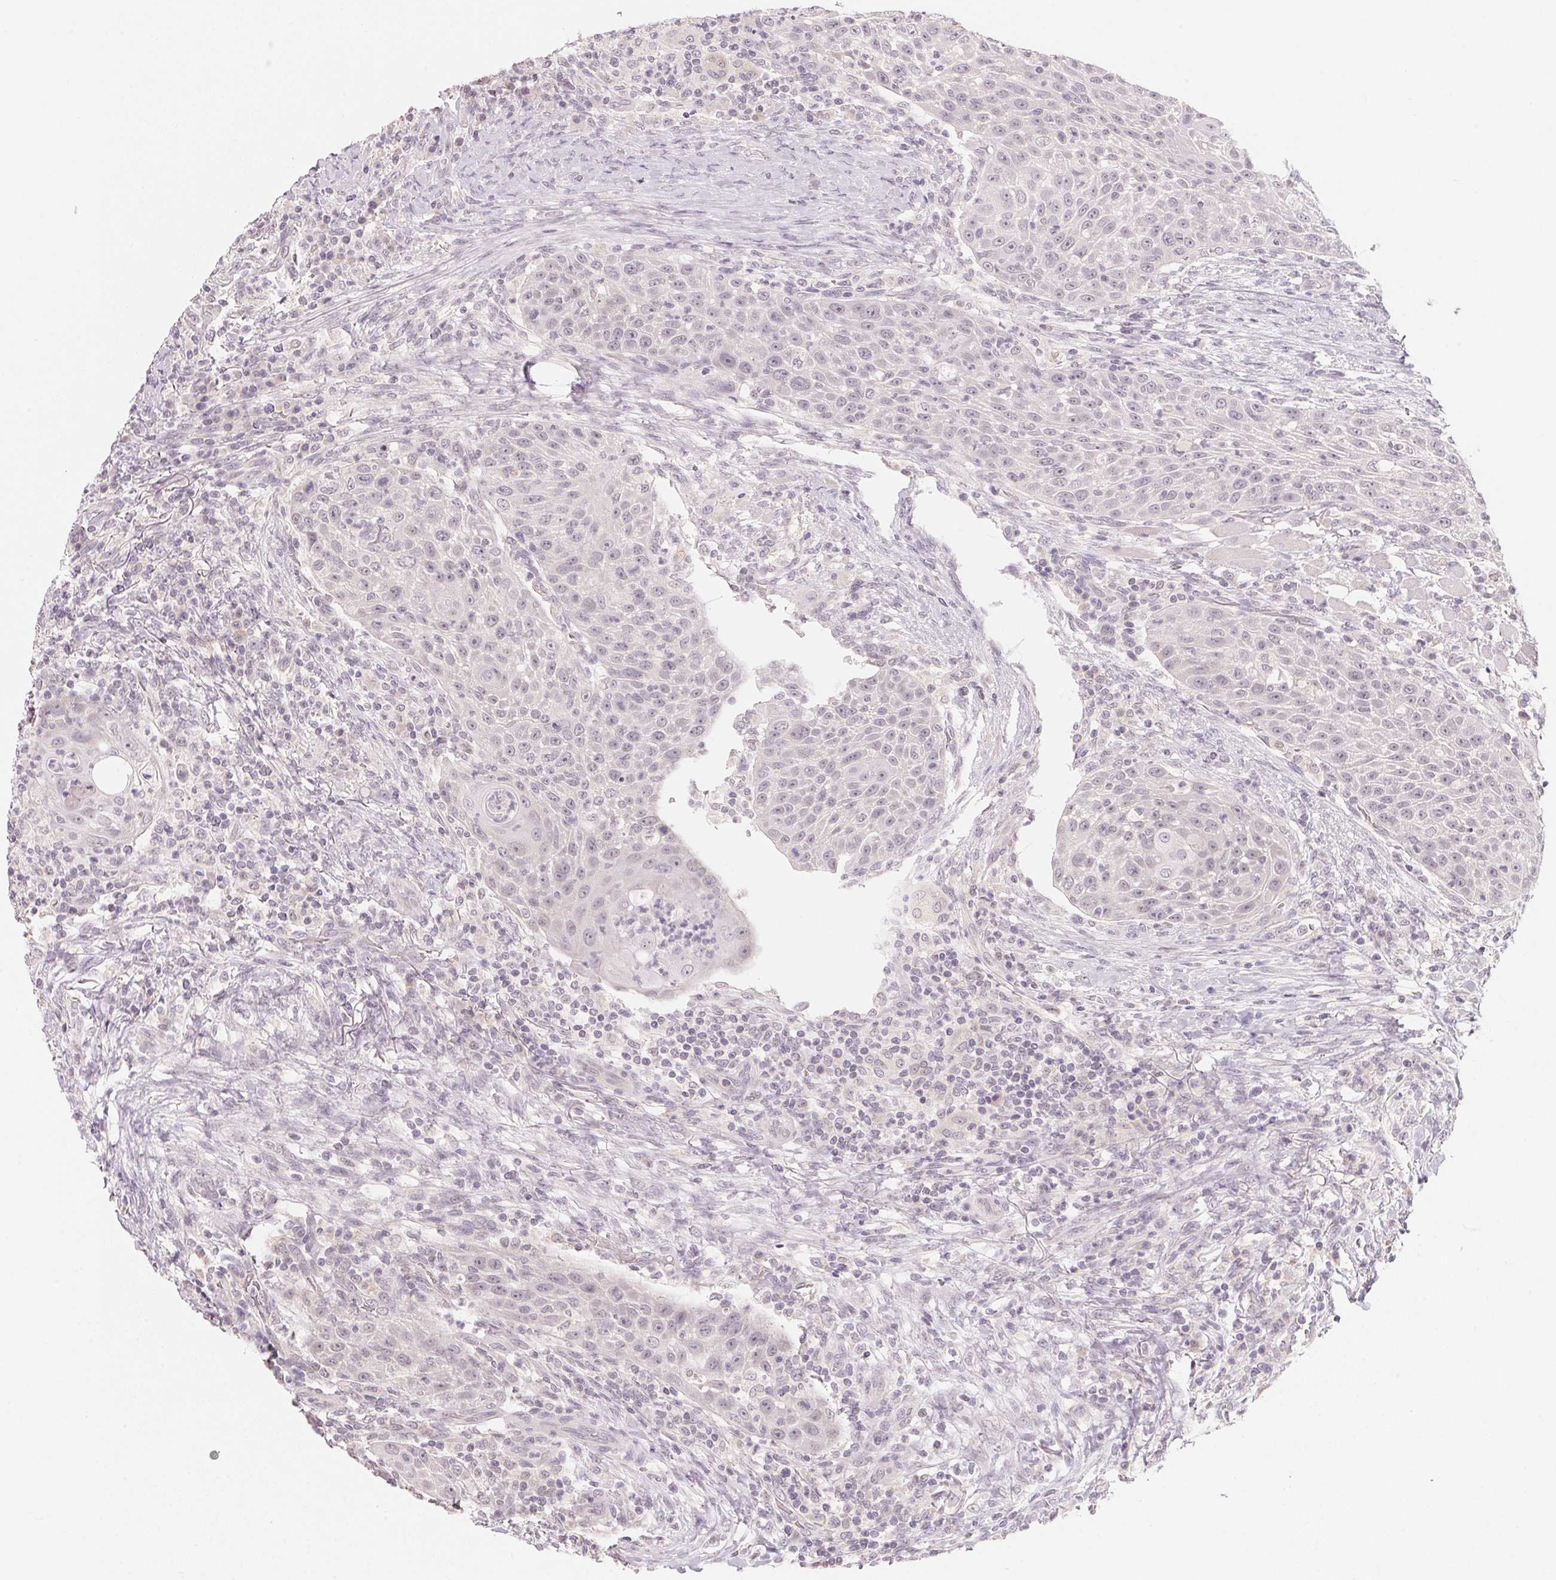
{"staining": {"intensity": "negative", "quantity": "none", "location": "none"}, "tissue": "head and neck cancer", "cell_type": "Tumor cells", "image_type": "cancer", "snomed": [{"axis": "morphology", "description": "Squamous cell carcinoma, NOS"}, {"axis": "topography", "description": "Head-Neck"}], "caption": "This is an IHC histopathology image of human squamous cell carcinoma (head and neck). There is no staining in tumor cells.", "gene": "ANKRD31", "patient": {"sex": "male", "age": 69}}